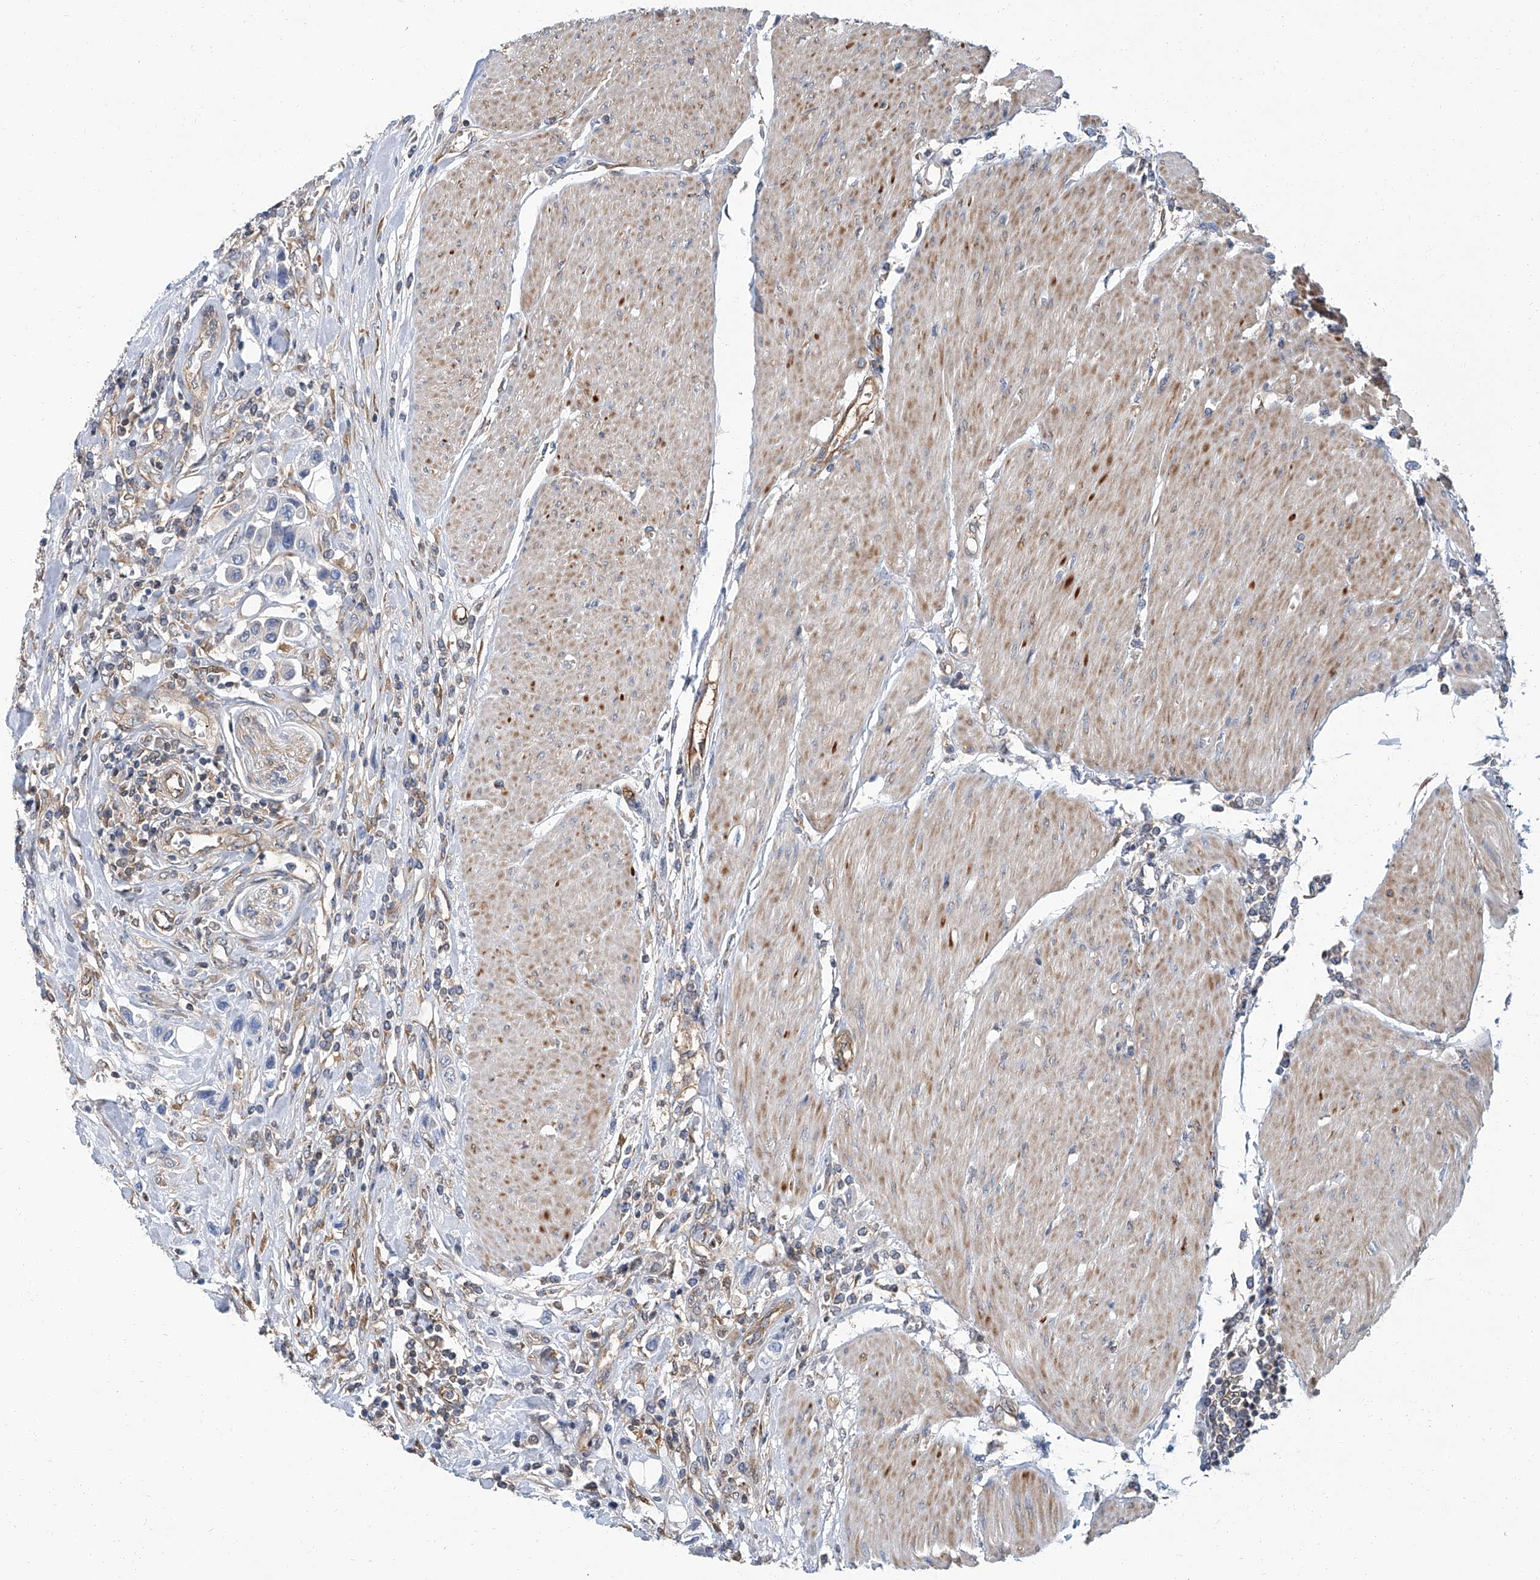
{"staining": {"intensity": "negative", "quantity": "none", "location": "none"}, "tissue": "urothelial cancer", "cell_type": "Tumor cells", "image_type": "cancer", "snomed": [{"axis": "morphology", "description": "Urothelial carcinoma, High grade"}, {"axis": "topography", "description": "Urinary bladder"}], "caption": "Immunohistochemistry histopathology image of urothelial cancer stained for a protein (brown), which demonstrates no expression in tumor cells. Brightfield microscopy of immunohistochemistry stained with DAB (brown) and hematoxylin (blue), captured at high magnification.", "gene": "PSMB10", "patient": {"sex": "male", "age": 50}}